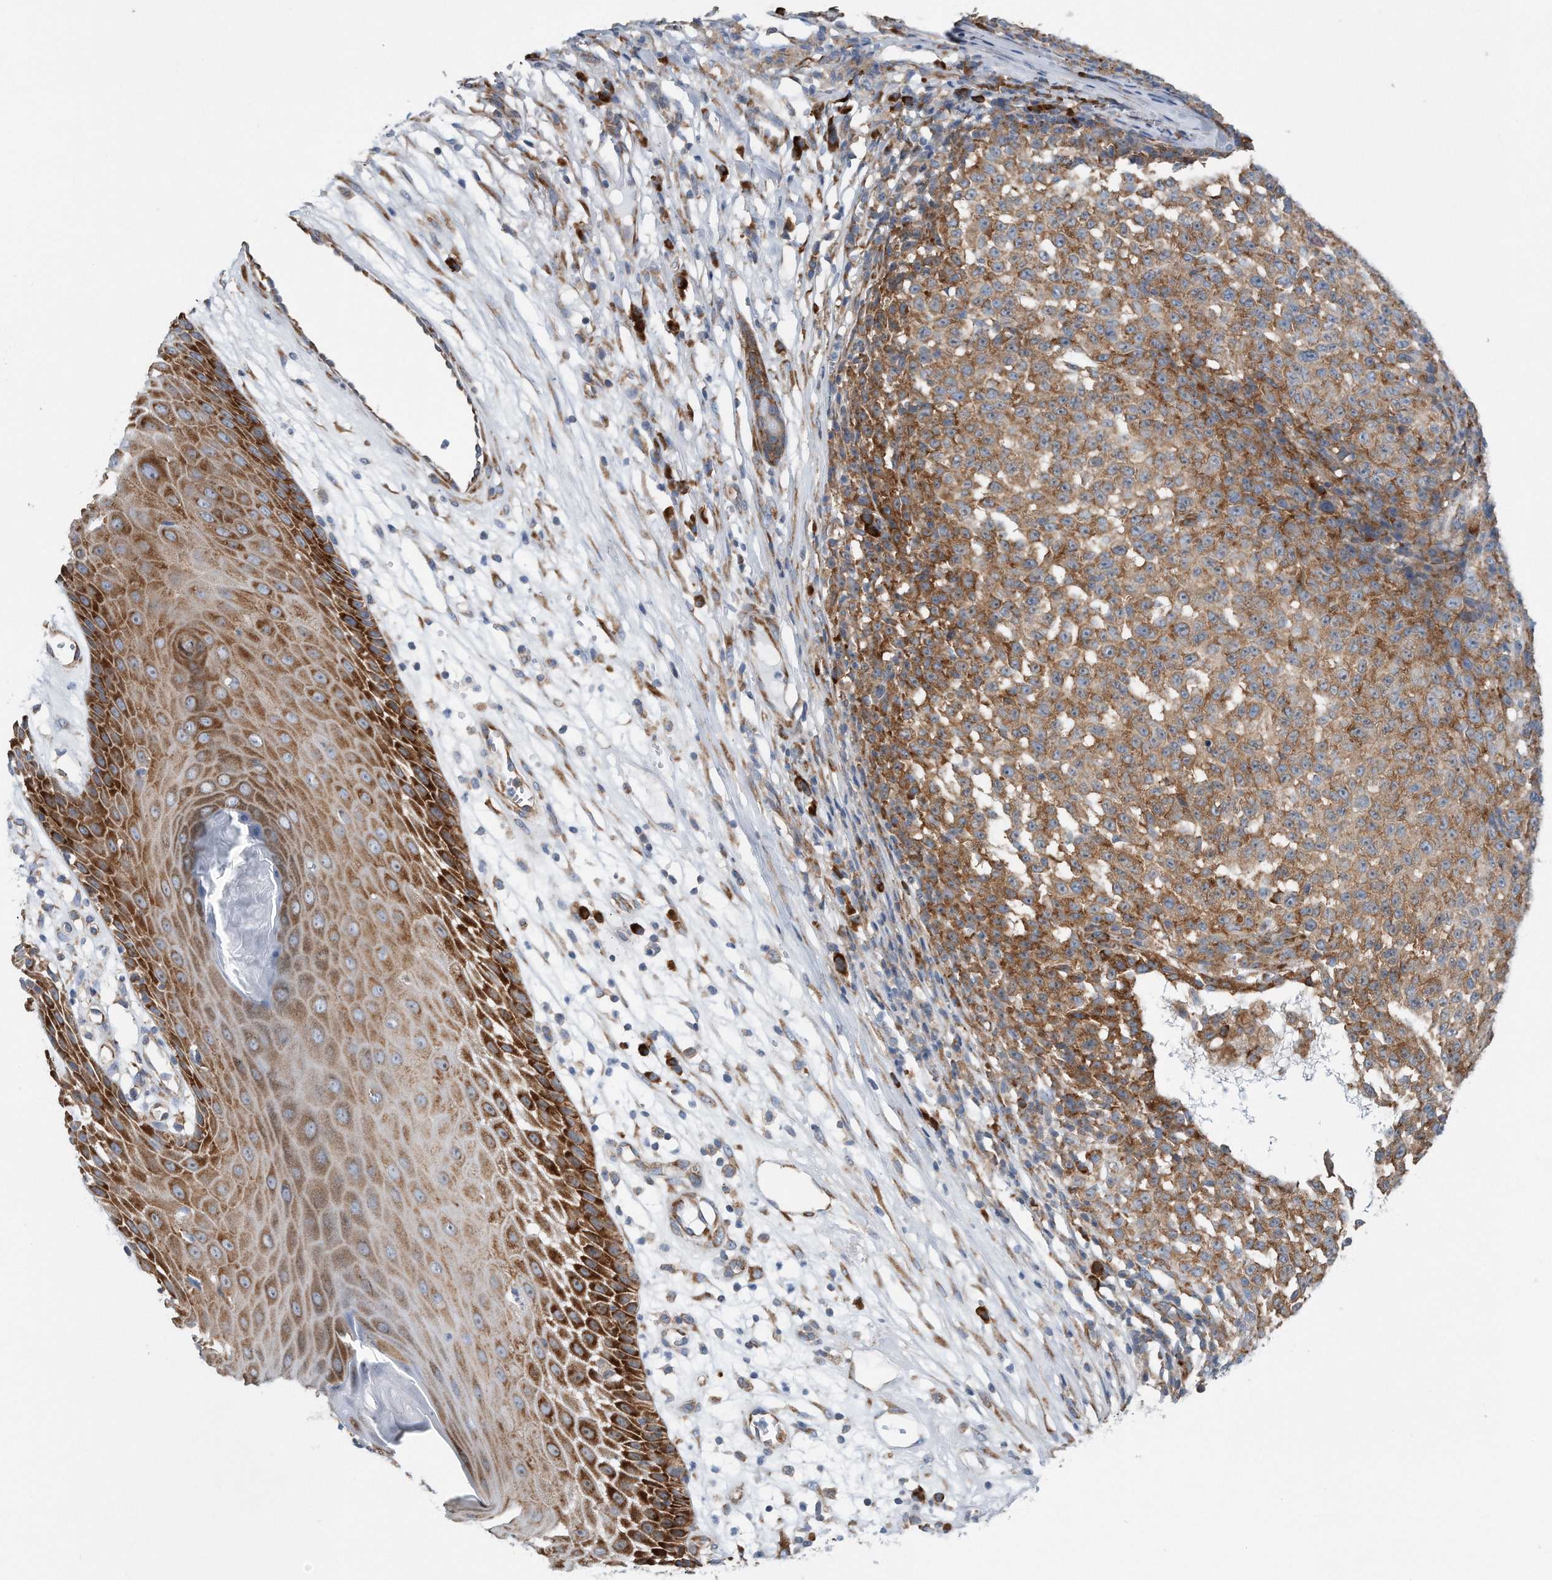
{"staining": {"intensity": "moderate", "quantity": ">75%", "location": "cytoplasmic/membranous"}, "tissue": "melanoma", "cell_type": "Tumor cells", "image_type": "cancer", "snomed": [{"axis": "morphology", "description": "Malignant melanoma, NOS"}, {"axis": "topography", "description": "Skin"}], "caption": "IHC (DAB) staining of malignant melanoma demonstrates moderate cytoplasmic/membranous protein positivity in about >75% of tumor cells.", "gene": "RPL26L1", "patient": {"sex": "female", "age": 82}}